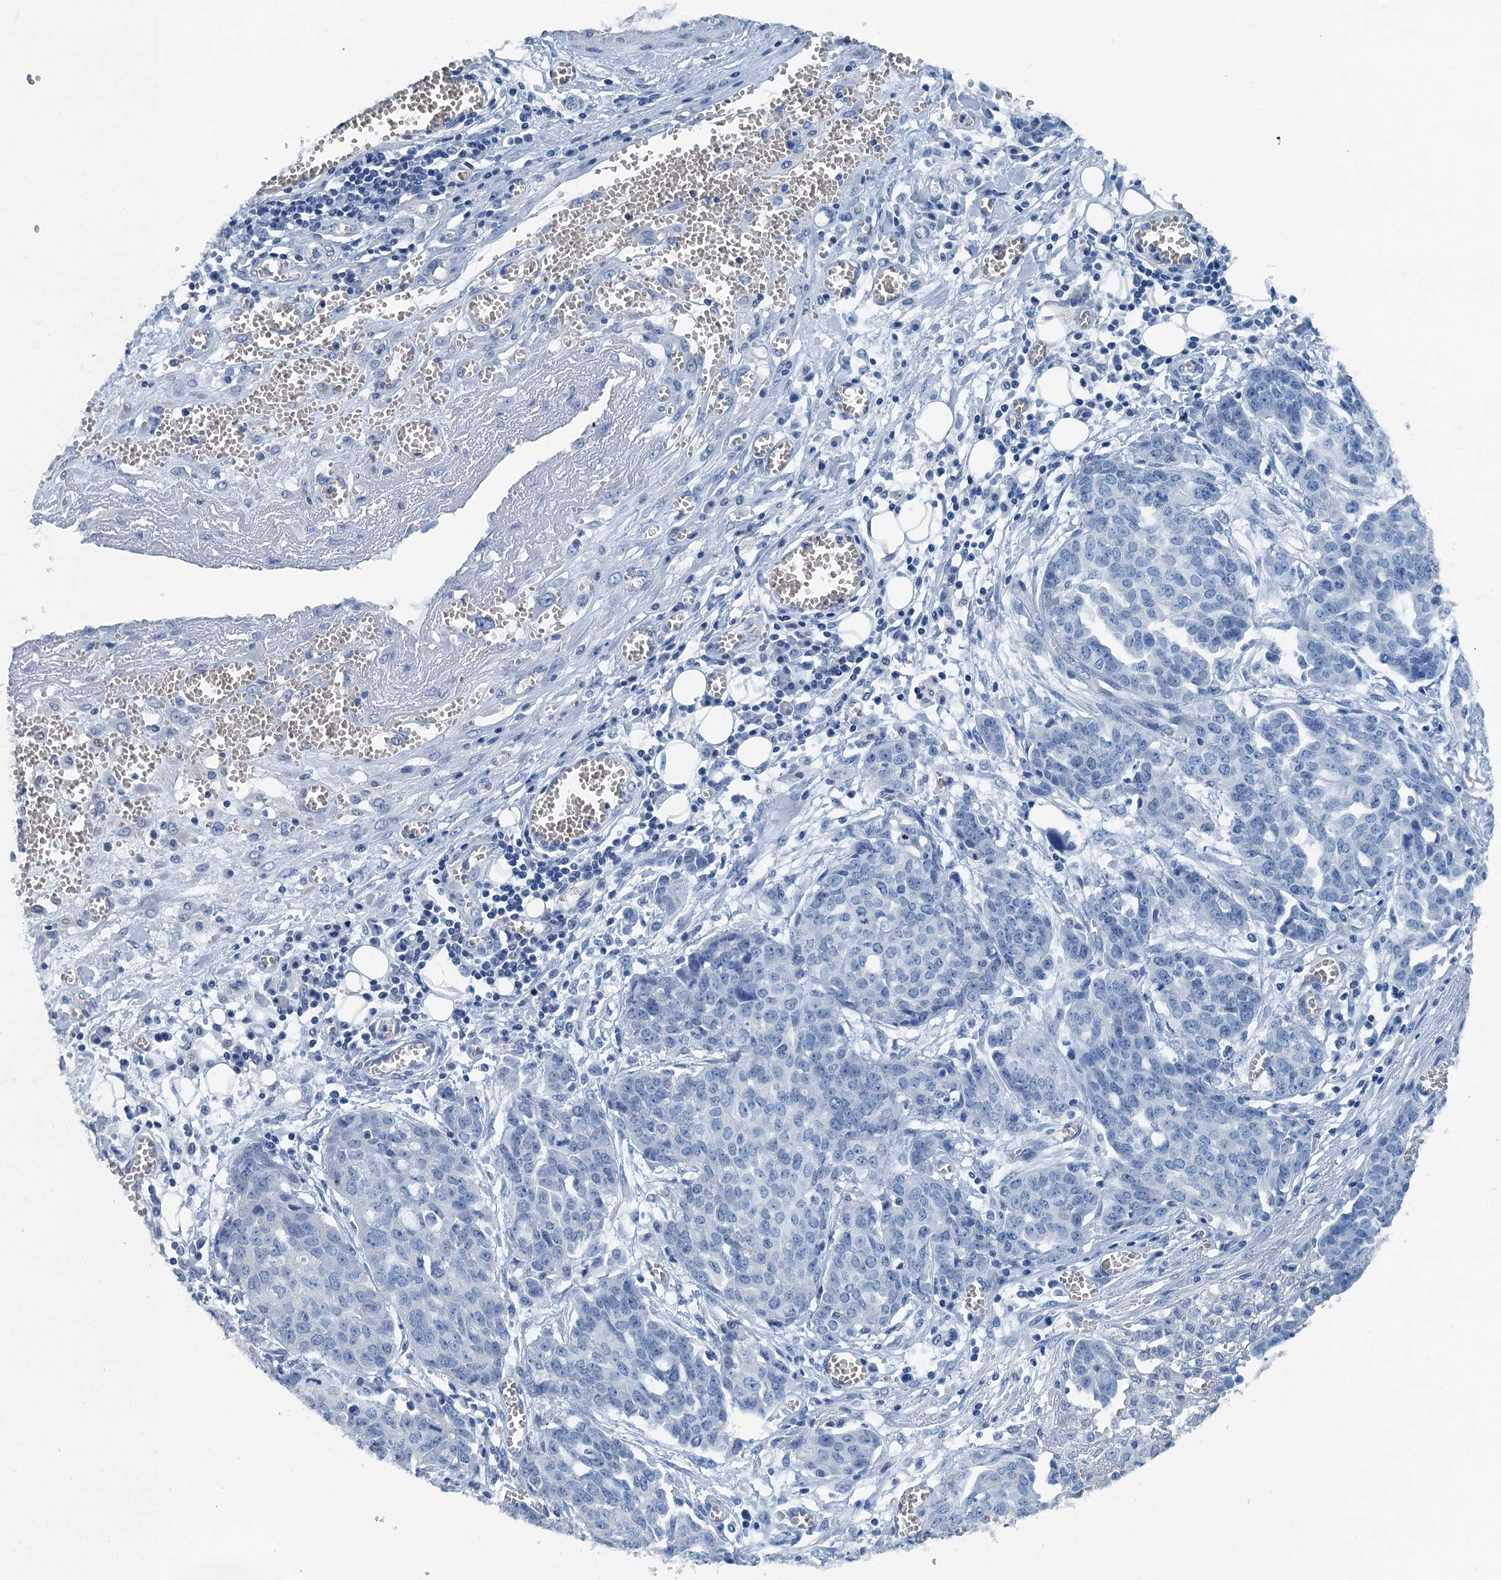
{"staining": {"intensity": "negative", "quantity": "none", "location": "none"}, "tissue": "ovarian cancer", "cell_type": "Tumor cells", "image_type": "cancer", "snomed": [{"axis": "morphology", "description": "Cystadenocarcinoma, serous, NOS"}, {"axis": "topography", "description": "Soft tissue"}, {"axis": "topography", "description": "Ovary"}], "caption": "Image shows no significant protein positivity in tumor cells of ovarian cancer.", "gene": "GADL1", "patient": {"sex": "female", "age": 57}}